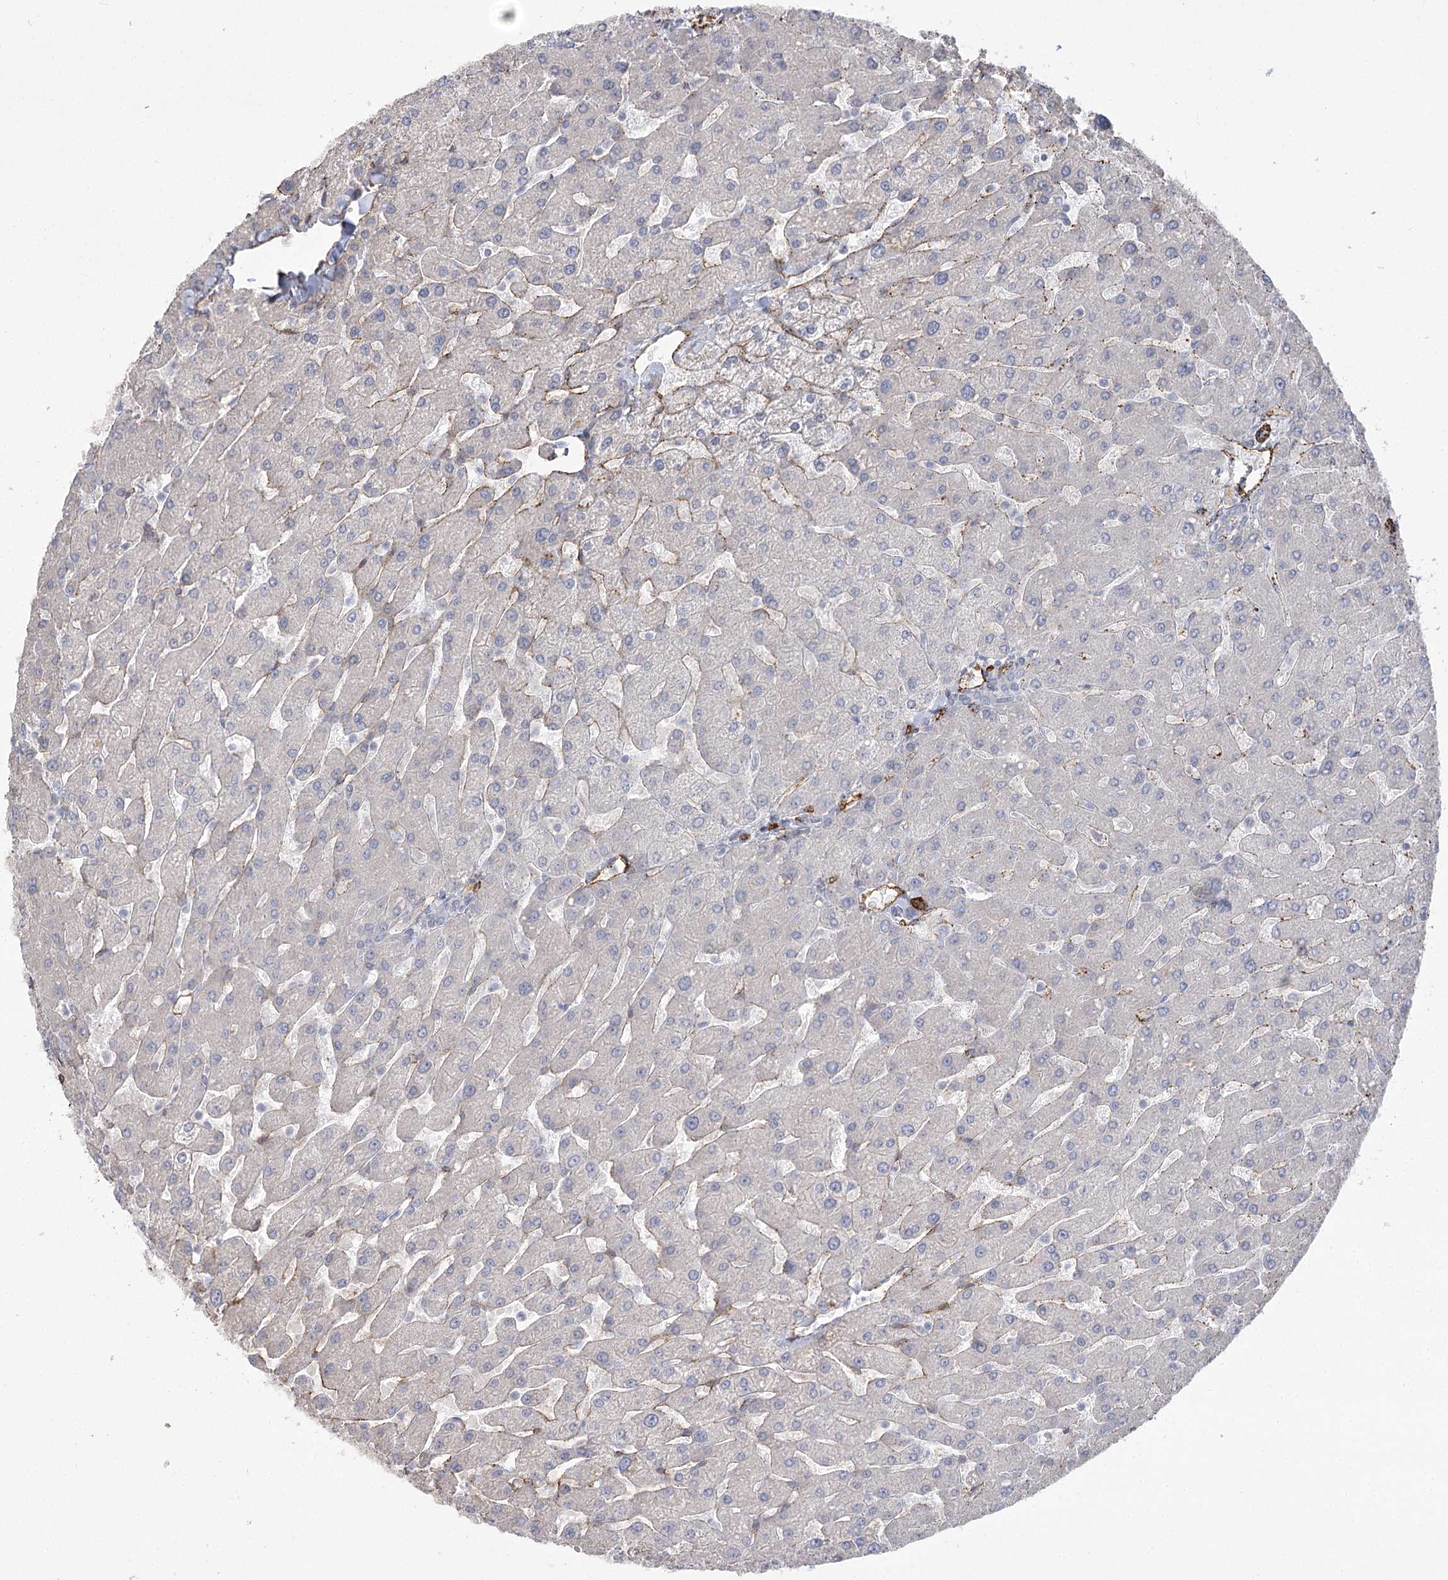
{"staining": {"intensity": "negative", "quantity": "none", "location": "none"}, "tissue": "liver", "cell_type": "Cholangiocytes", "image_type": "normal", "snomed": [{"axis": "morphology", "description": "Normal tissue, NOS"}, {"axis": "topography", "description": "Liver"}], "caption": "High magnification brightfield microscopy of normal liver stained with DAB (3,3'-diaminobenzidine) (brown) and counterstained with hematoxylin (blue): cholangiocytes show no significant expression. The staining is performed using DAB brown chromogen with nuclei counter-stained in using hematoxylin.", "gene": "AMTN", "patient": {"sex": "male", "age": 55}}